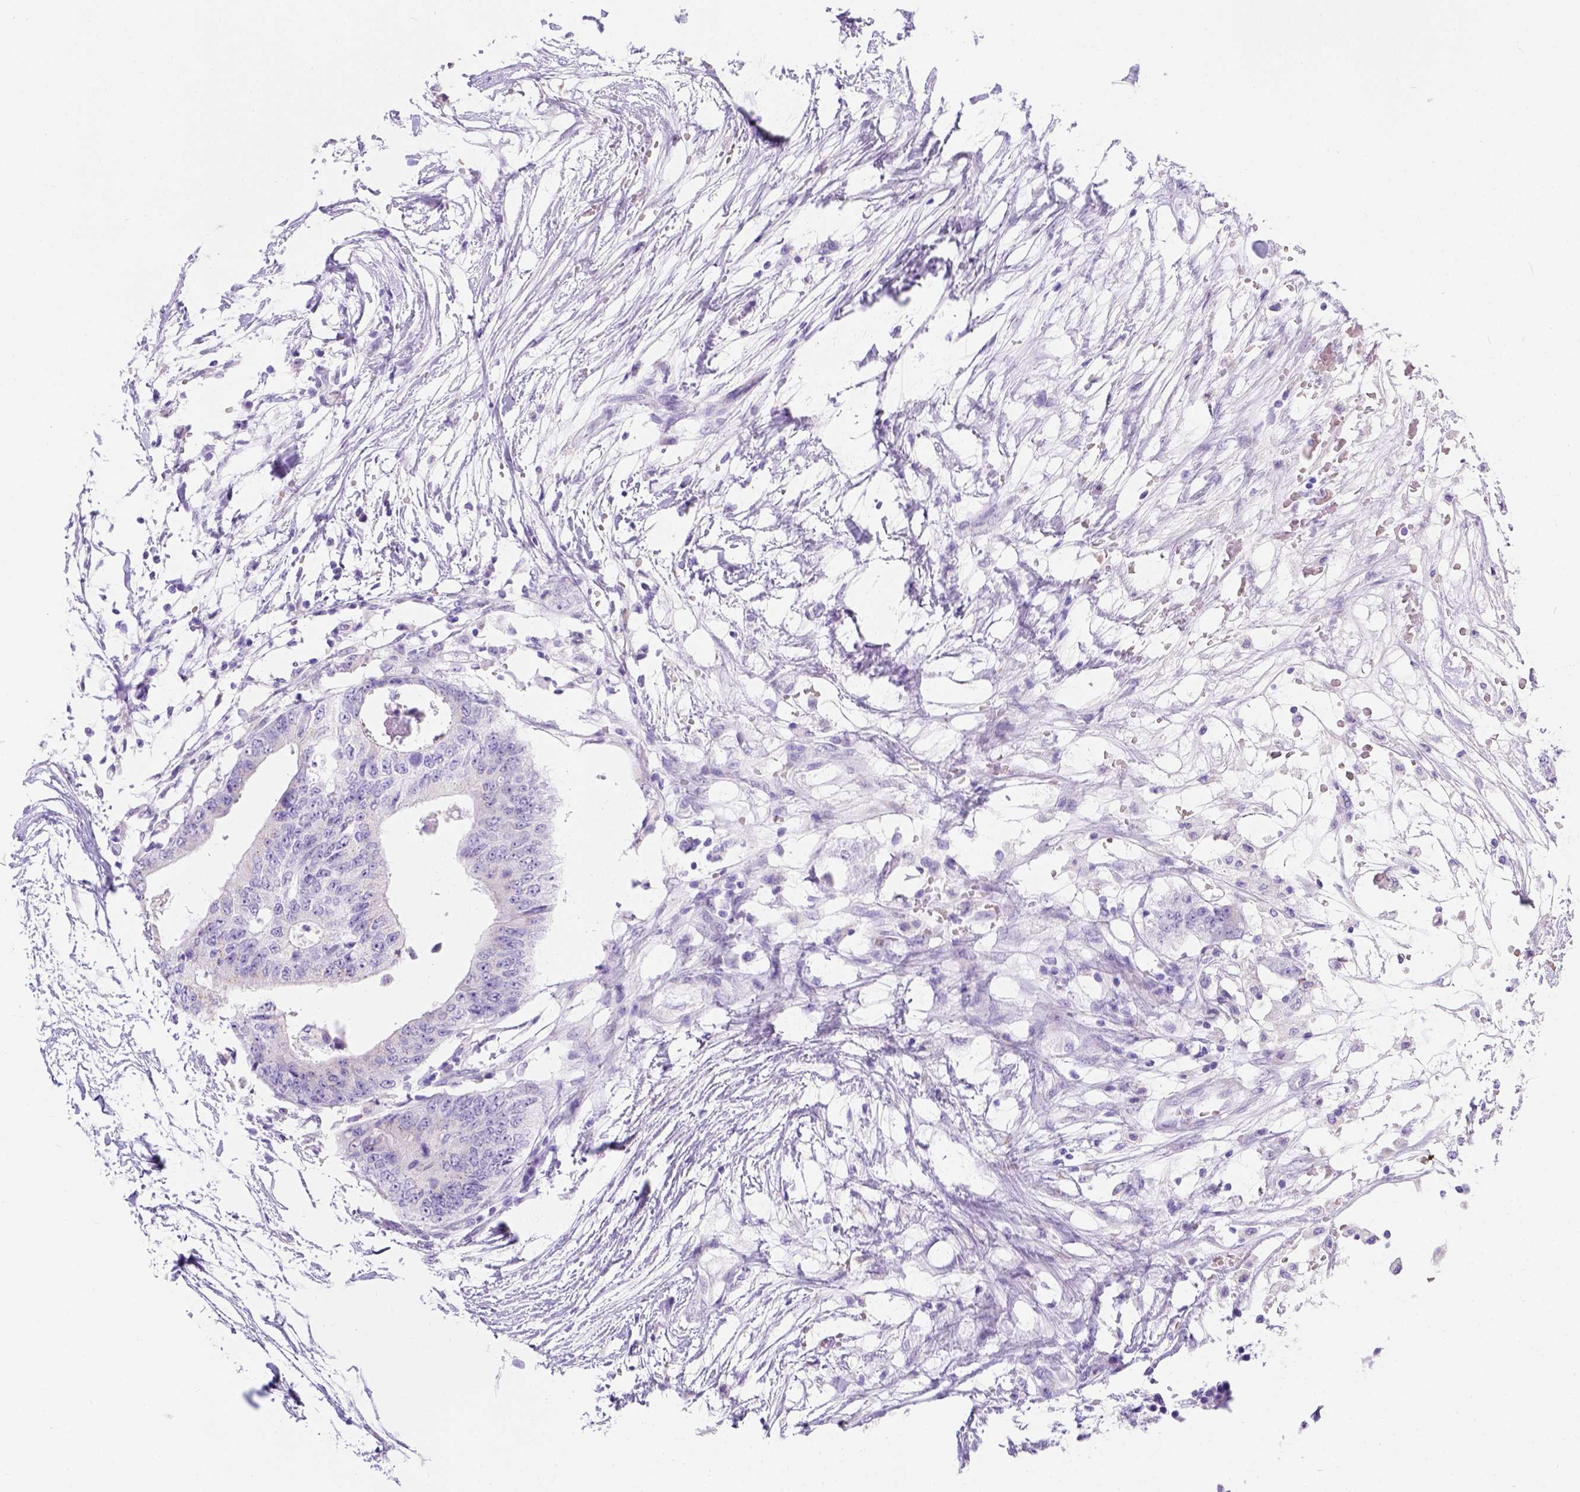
{"staining": {"intensity": "weak", "quantity": "25%-75%", "location": "cytoplasmic/membranous"}, "tissue": "colorectal cancer", "cell_type": "Tumor cells", "image_type": "cancer", "snomed": [{"axis": "morphology", "description": "Adenocarcinoma, NOS"}, {"axis": "topography", "description": "Colon"}], "caption": "Protein expression analysis of colorectal adenocarcinoma reveals weak cytoplasmic/membranous positivity in approximately 25%-75% of tumor cells.", "gene": "PHF7", "patient": {"sex": "female", "age": 48}}